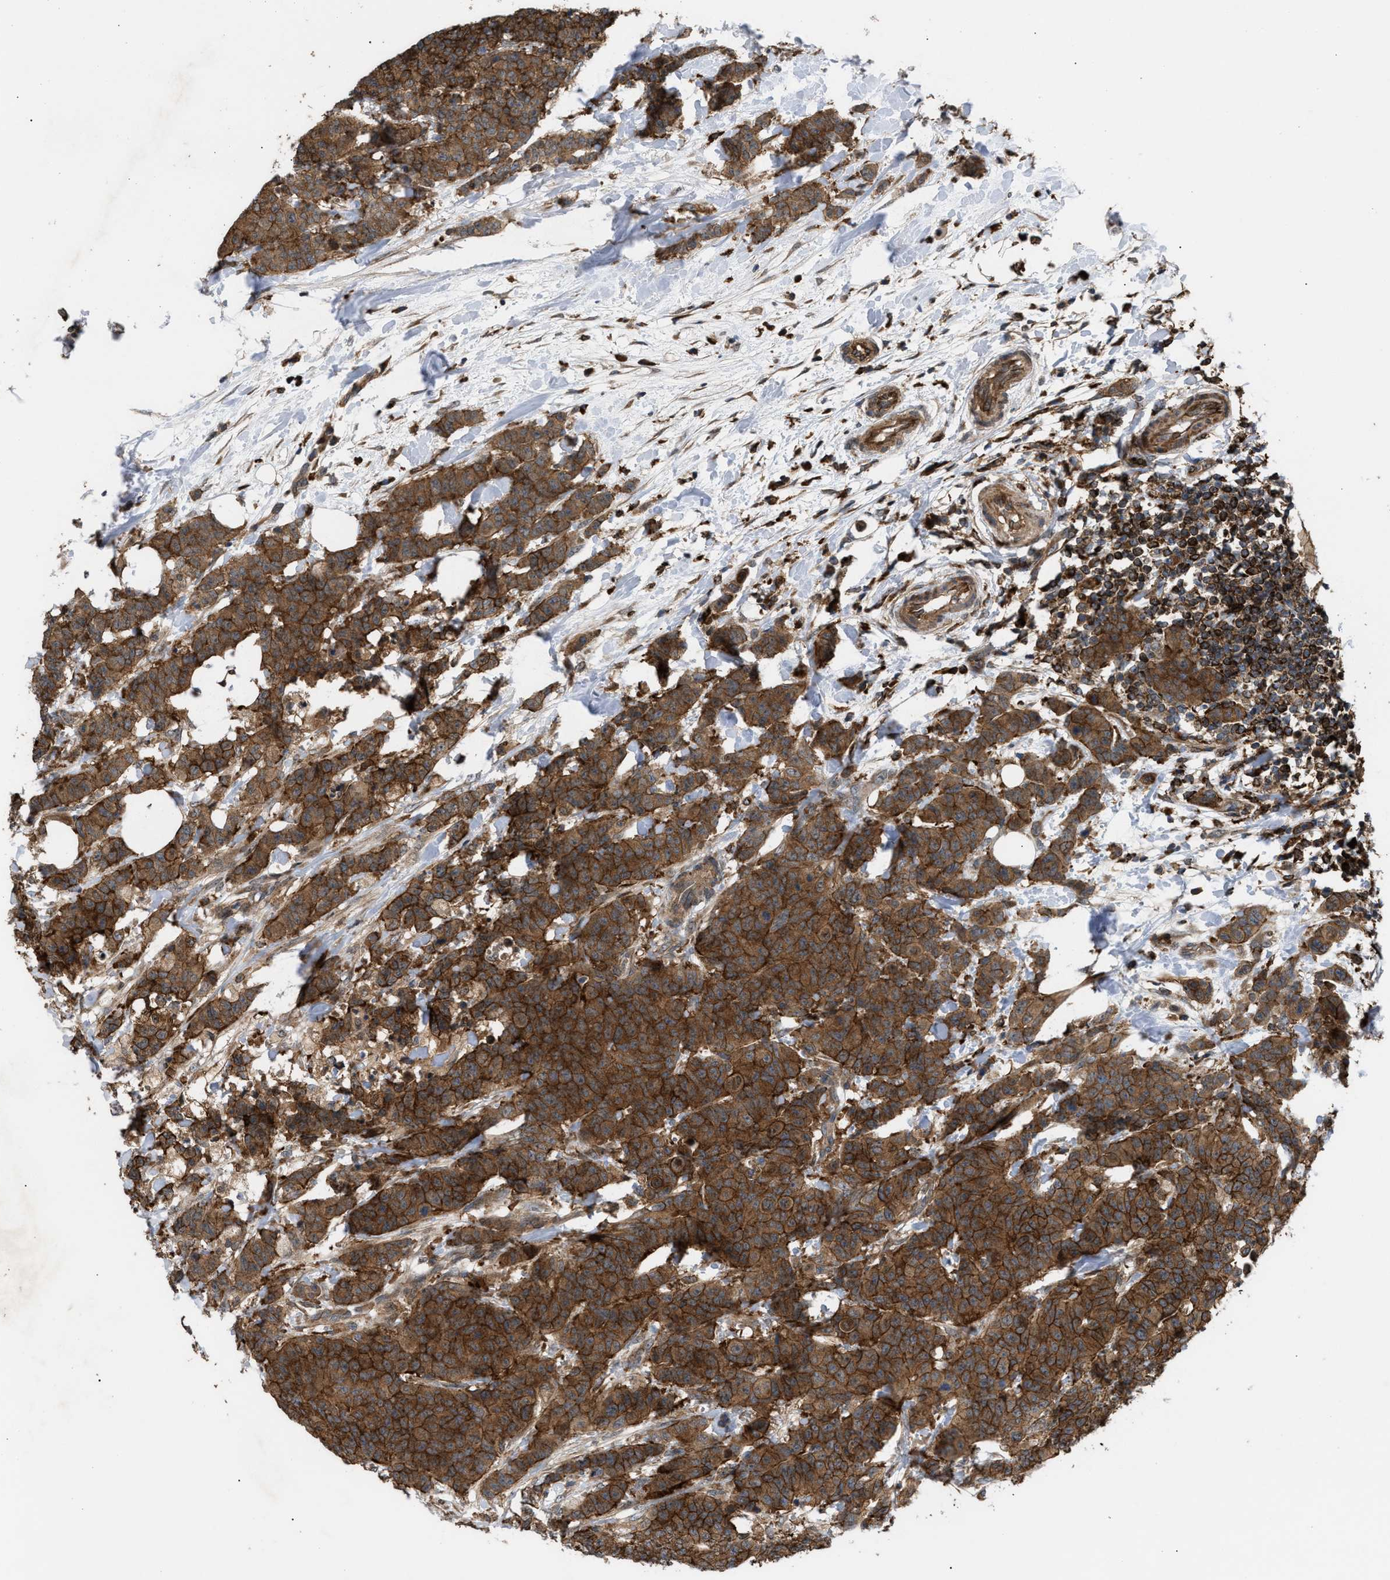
{"staining": {"intensity": "strong", "quantity": ">75%", "location": "cytoplasmic/membranous"}, "tissue": "breast cancer", "cell_type": "Tumor cells", "image_type": "cancer", "snomed": [{"axis": "morphology", "description": "Normal tissue, NOS"}, {"axis": "morphology", "description": "Duct carcinoma"}, {"axis": "topography", "description": "Breast"}], "caption": "Breast cancer (infiltrating ductal carcinoma) was stained to show a protein in brown. There is high levels of strong cytoplasmic/membranous staining in approximately >75% of tumor cells.", "gene": "GCC1", "patient": {"sex": "female", "age": 40}}